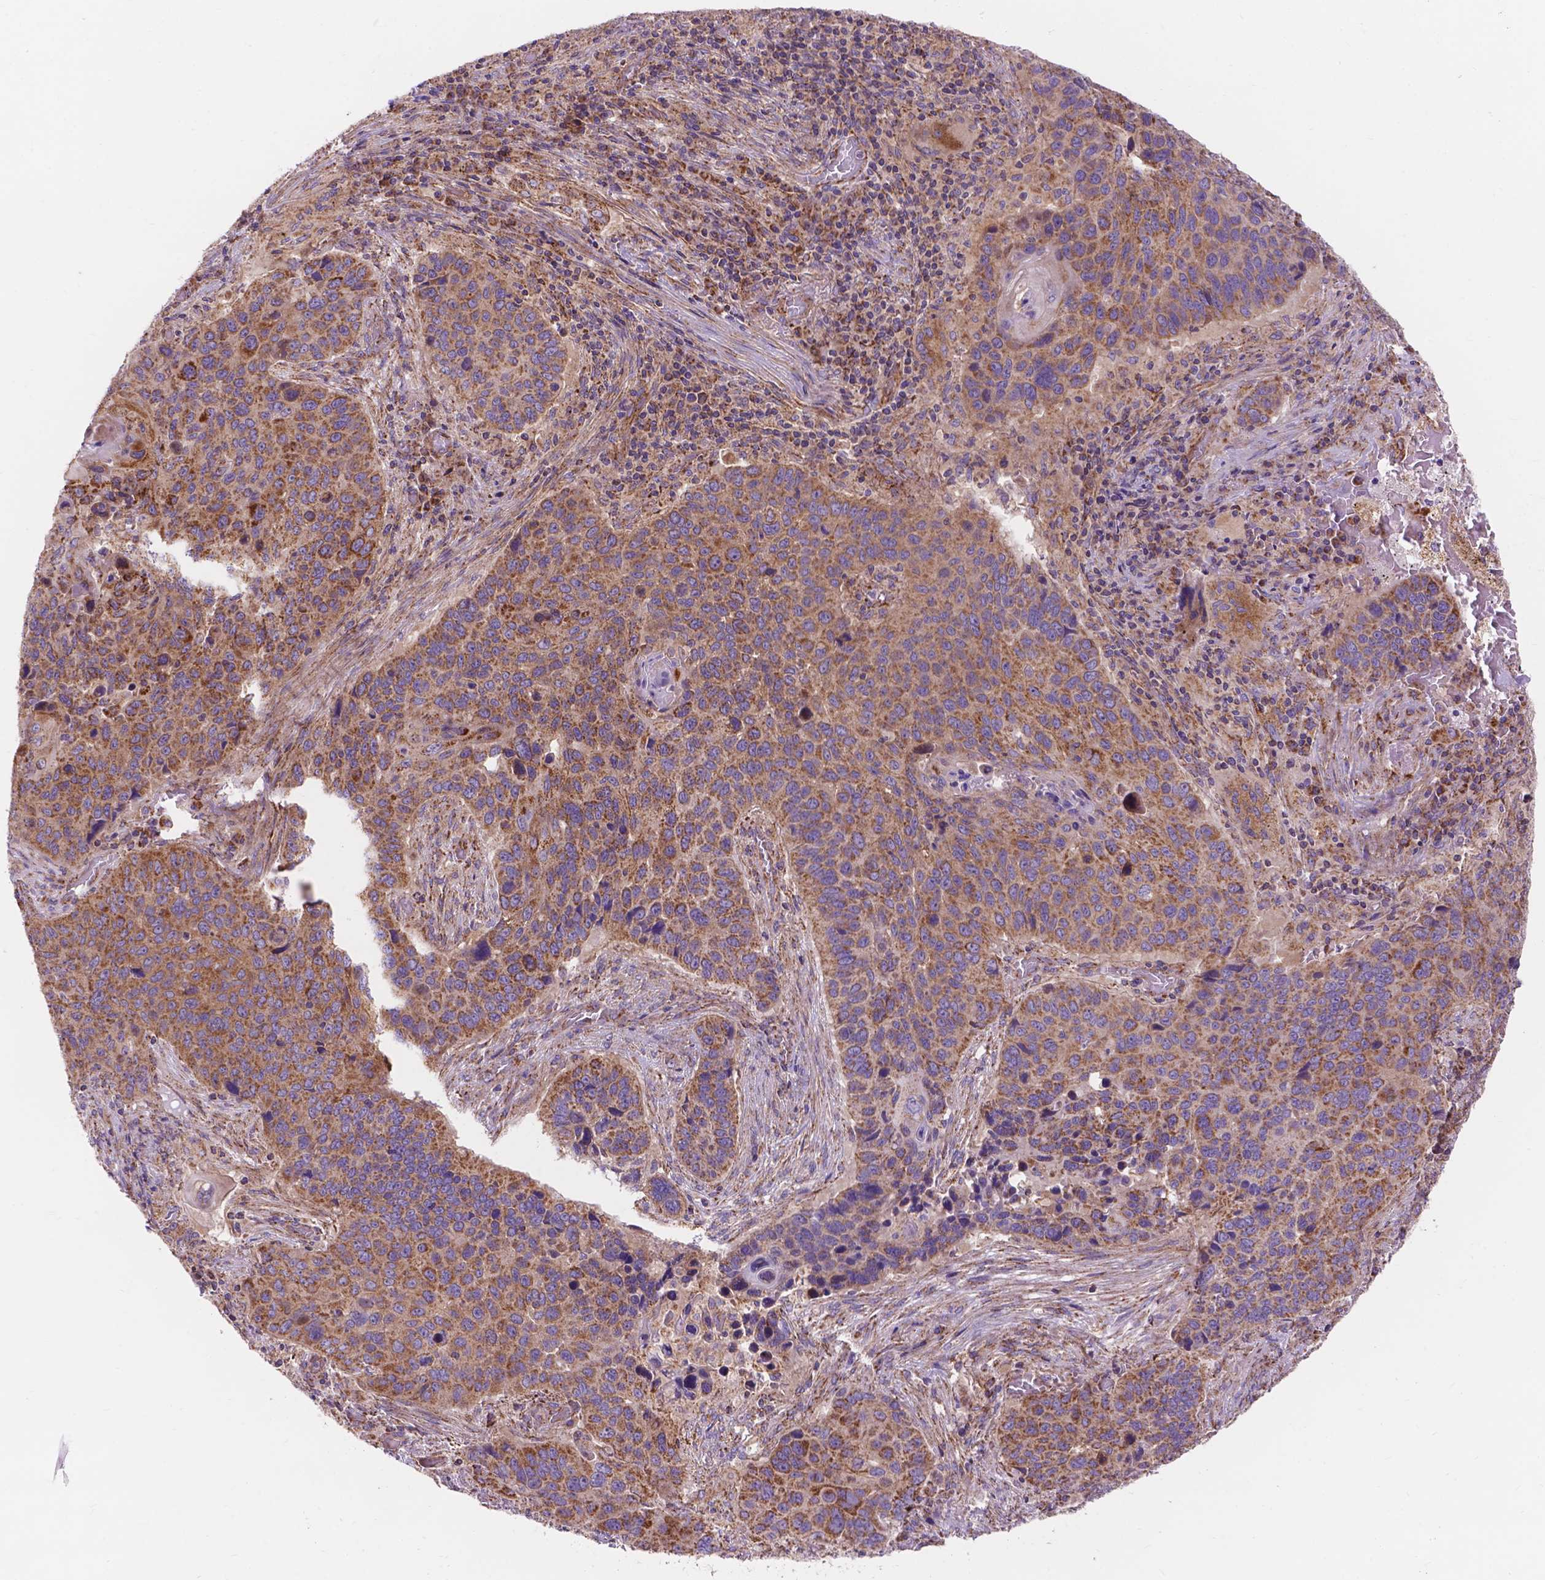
{"staining": {"intensity": "moderate", "quantity": ">75%", "location": "cytoplasmic/membranous"}, "tissue": "lung cancer", "cell_type": "Tumor cells", "image_type": "cancer", "snomed": [{"axis": "morphology", "description": "Squamous cell carcinoma, NOS"}, {"axis": "topography", "description": "Lung"}], "caption": "Tumor cells reveal moderate cytoplasmic/membranous staining in about >75% of cells in lung cancer (squamous cell carcinoma). (DAB = brown stain, brightfield microscopy at high magnification).", "gene": "AK3", "patient": {"sex": "male", "age": 68}}